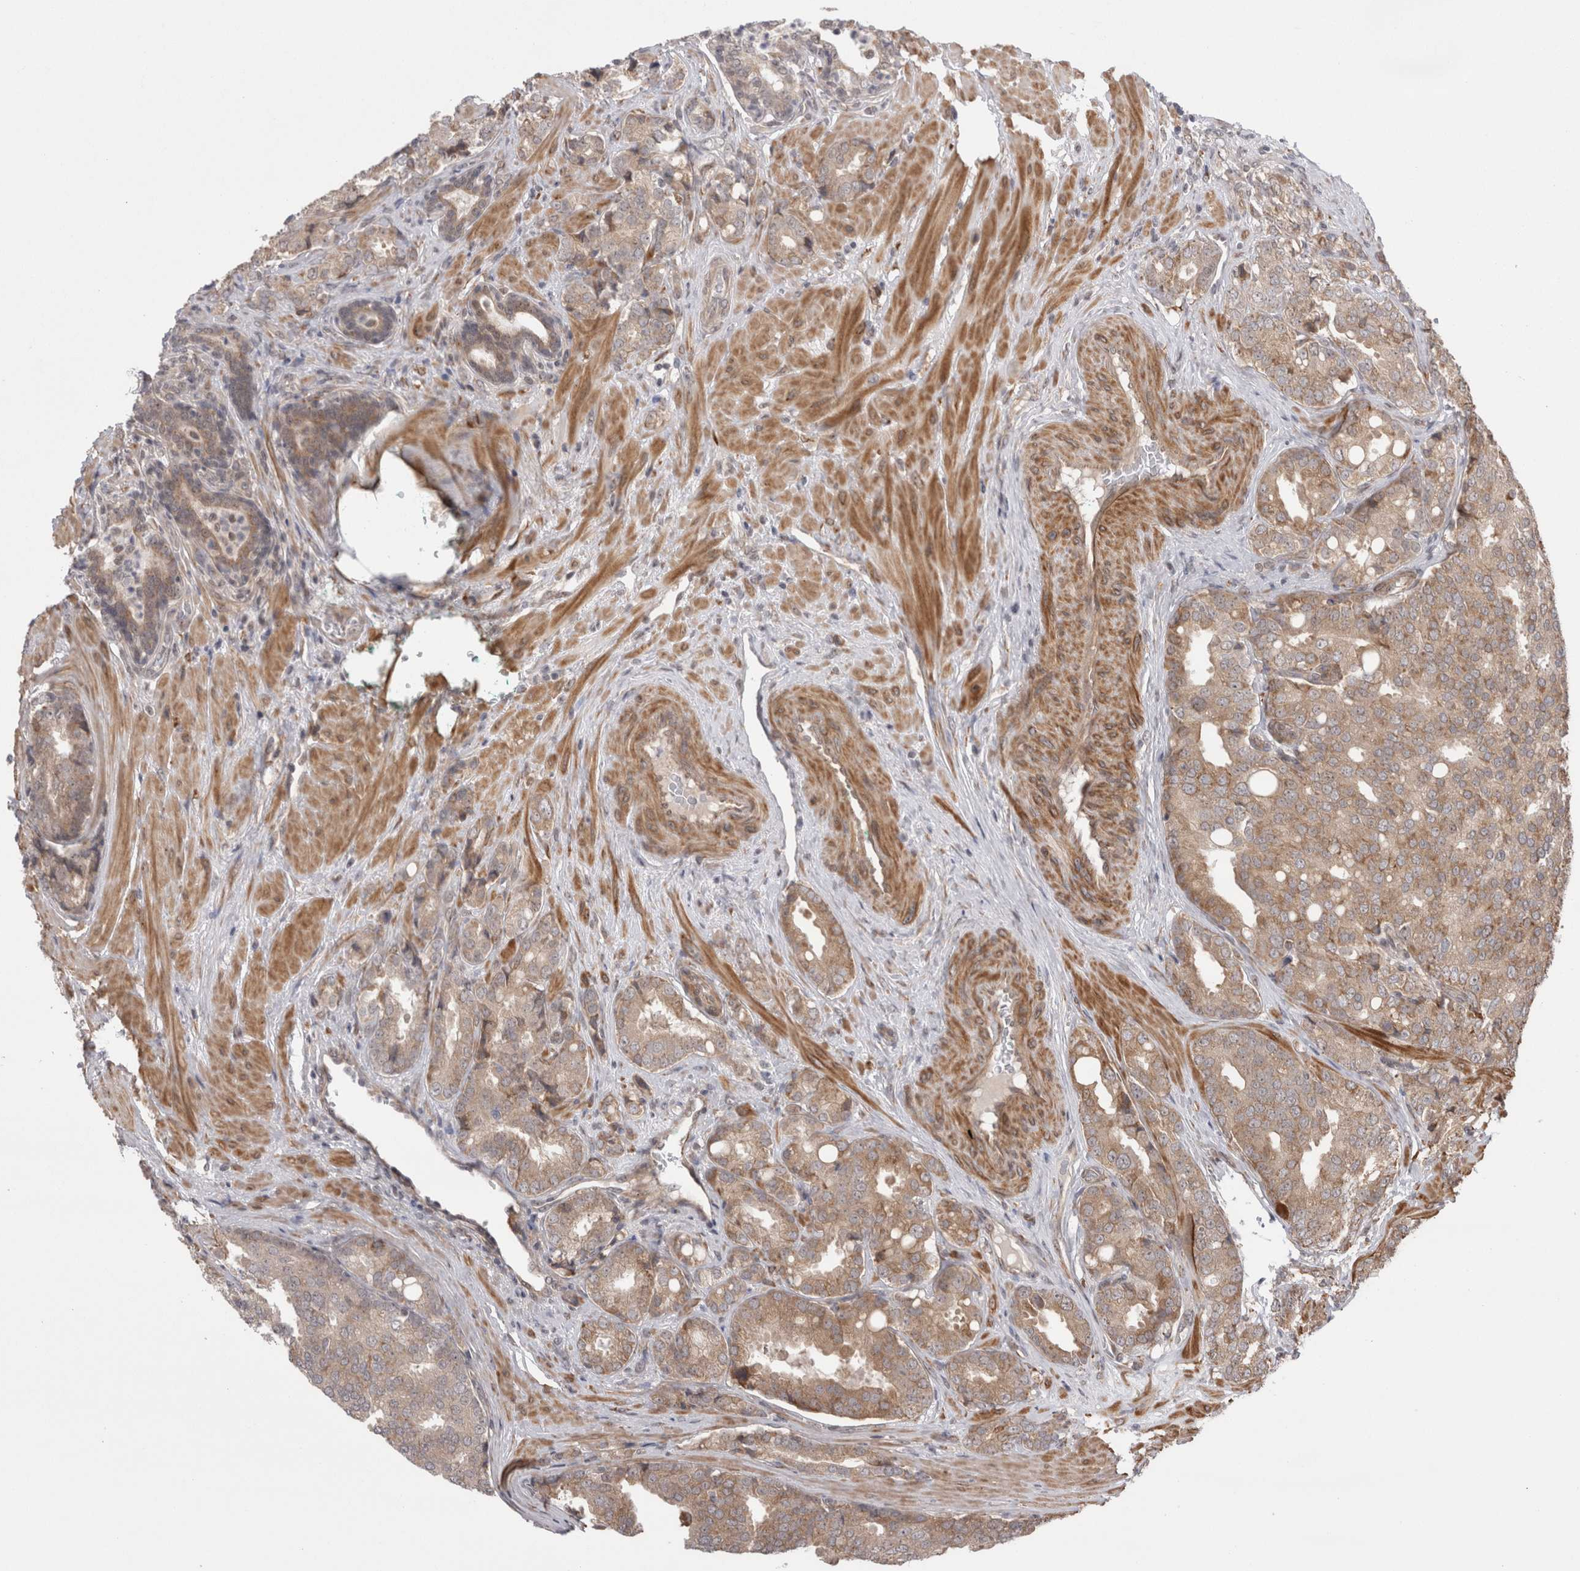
{"staining": {"intensity": "weak", "quantity": ">75%", "location": "cytoplasmic/membranous"}, "tissue": "prostate cancer", "cell_type": "Tumor cells", "image_type": "cancer", "snomed": [{"axis": "morphology", "description": "Adenocarcinoma, High grade"}, {"axis": "topography", "description": "Prostate"}], "caption": "An image of prostate cancer (adenocarcinoma (high-grade)) stained for a protein exhibits weak cytoplasmic/membranous brown staining in tumor cells. The protein is stained brown, and the nuclei are stained in blue (DAB IHC with brightfield microscopy, high magnification).", "gene": "EXOSC4", "patient": {"sex": "male", "age": 50}}